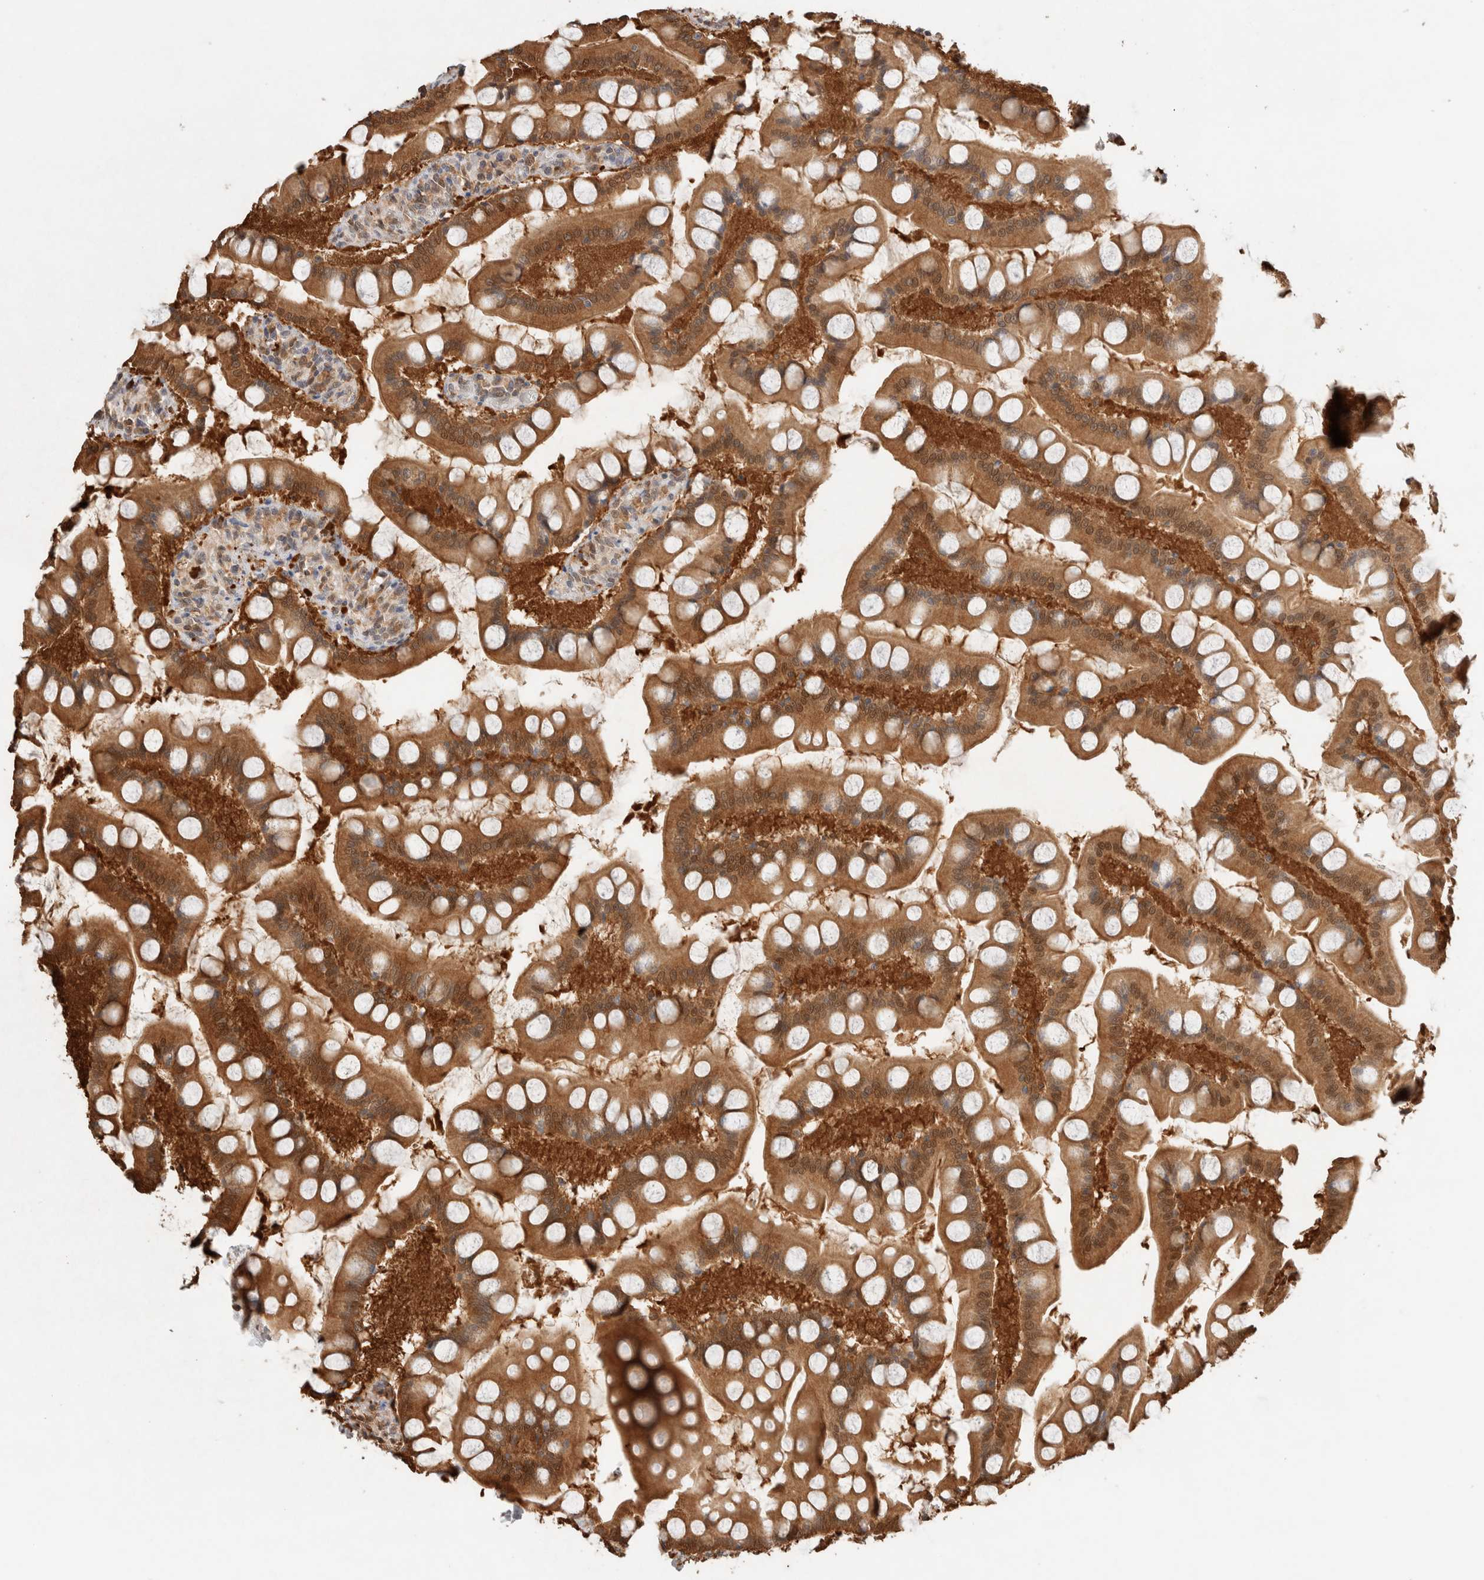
{"staining": {"intensity": "strong", "quantity": ">75%", "location": "cytoplasmic/membranous"}, "tissue": "small intestine", "cell_type": "Glandular cells", "image_type": "normal", "snomed": [{"axis": "morphology", "description": "Normal tissue, NOS"}, {"axis": "topography", "description": "Small intestine"}], "caption": "Small intestine stained with a brown dye shows strong cytoplasmic/membranous positive expression in approximately >75% of glandular cells.", "gene": "CA13", "patient": {"sex": "male", "age": 41}}